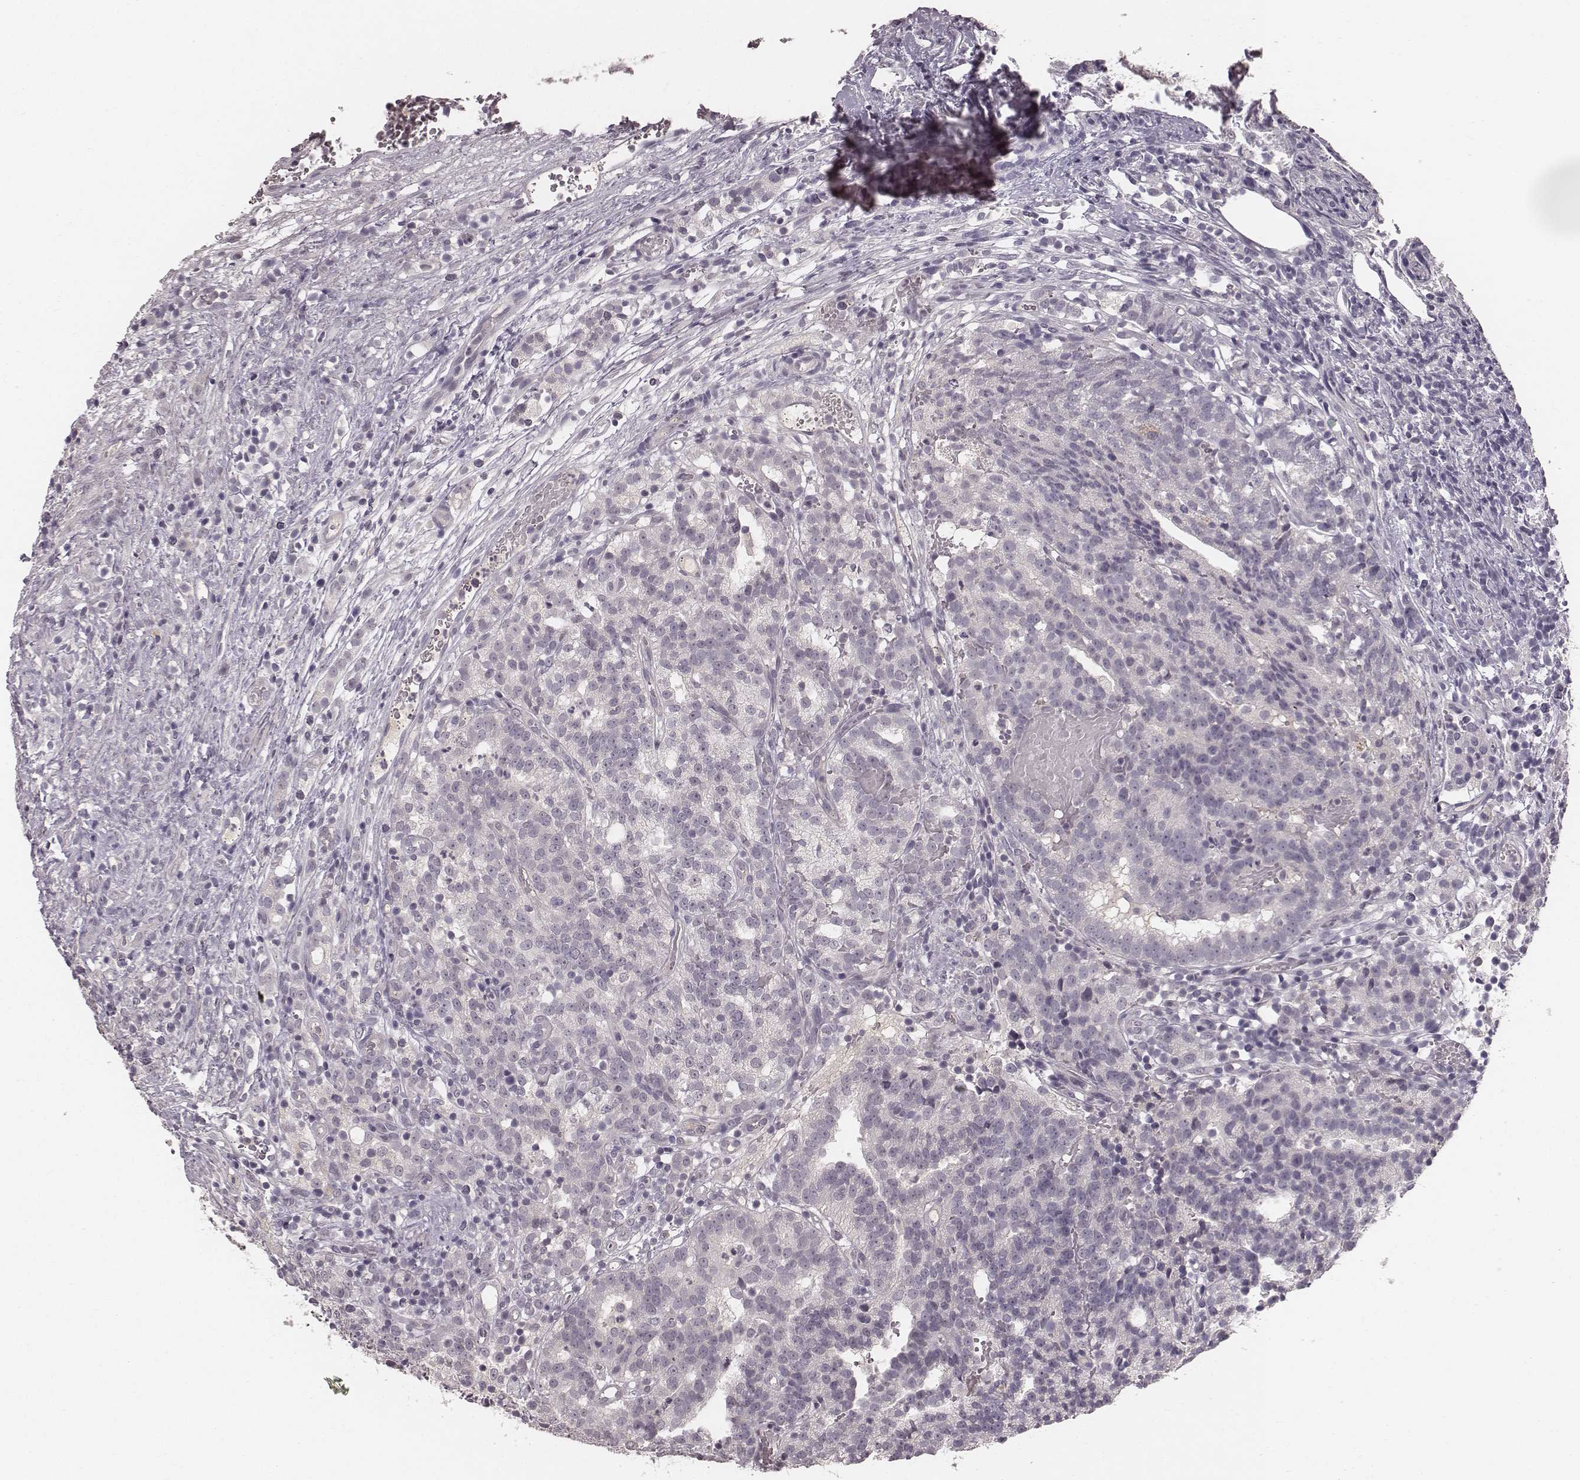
{"staining": {"intensity": "negative", "quantity": "none", "location": "none"}, "tissue": "prostate cancer", "cell_type": "Tumor cells", "image_type": "cancer", "snomed": [{"axis": "morphology", "description": "Adenocarcinoma, High grade"}, {"axis": "topography", "description": "Prostate"}], "caption": "IHC of high-grade adenocarcinoma (prostate) displays no staining in tumor cells.", "gene": "LY6K", "patient": {"sex": "male", "age": 53}}